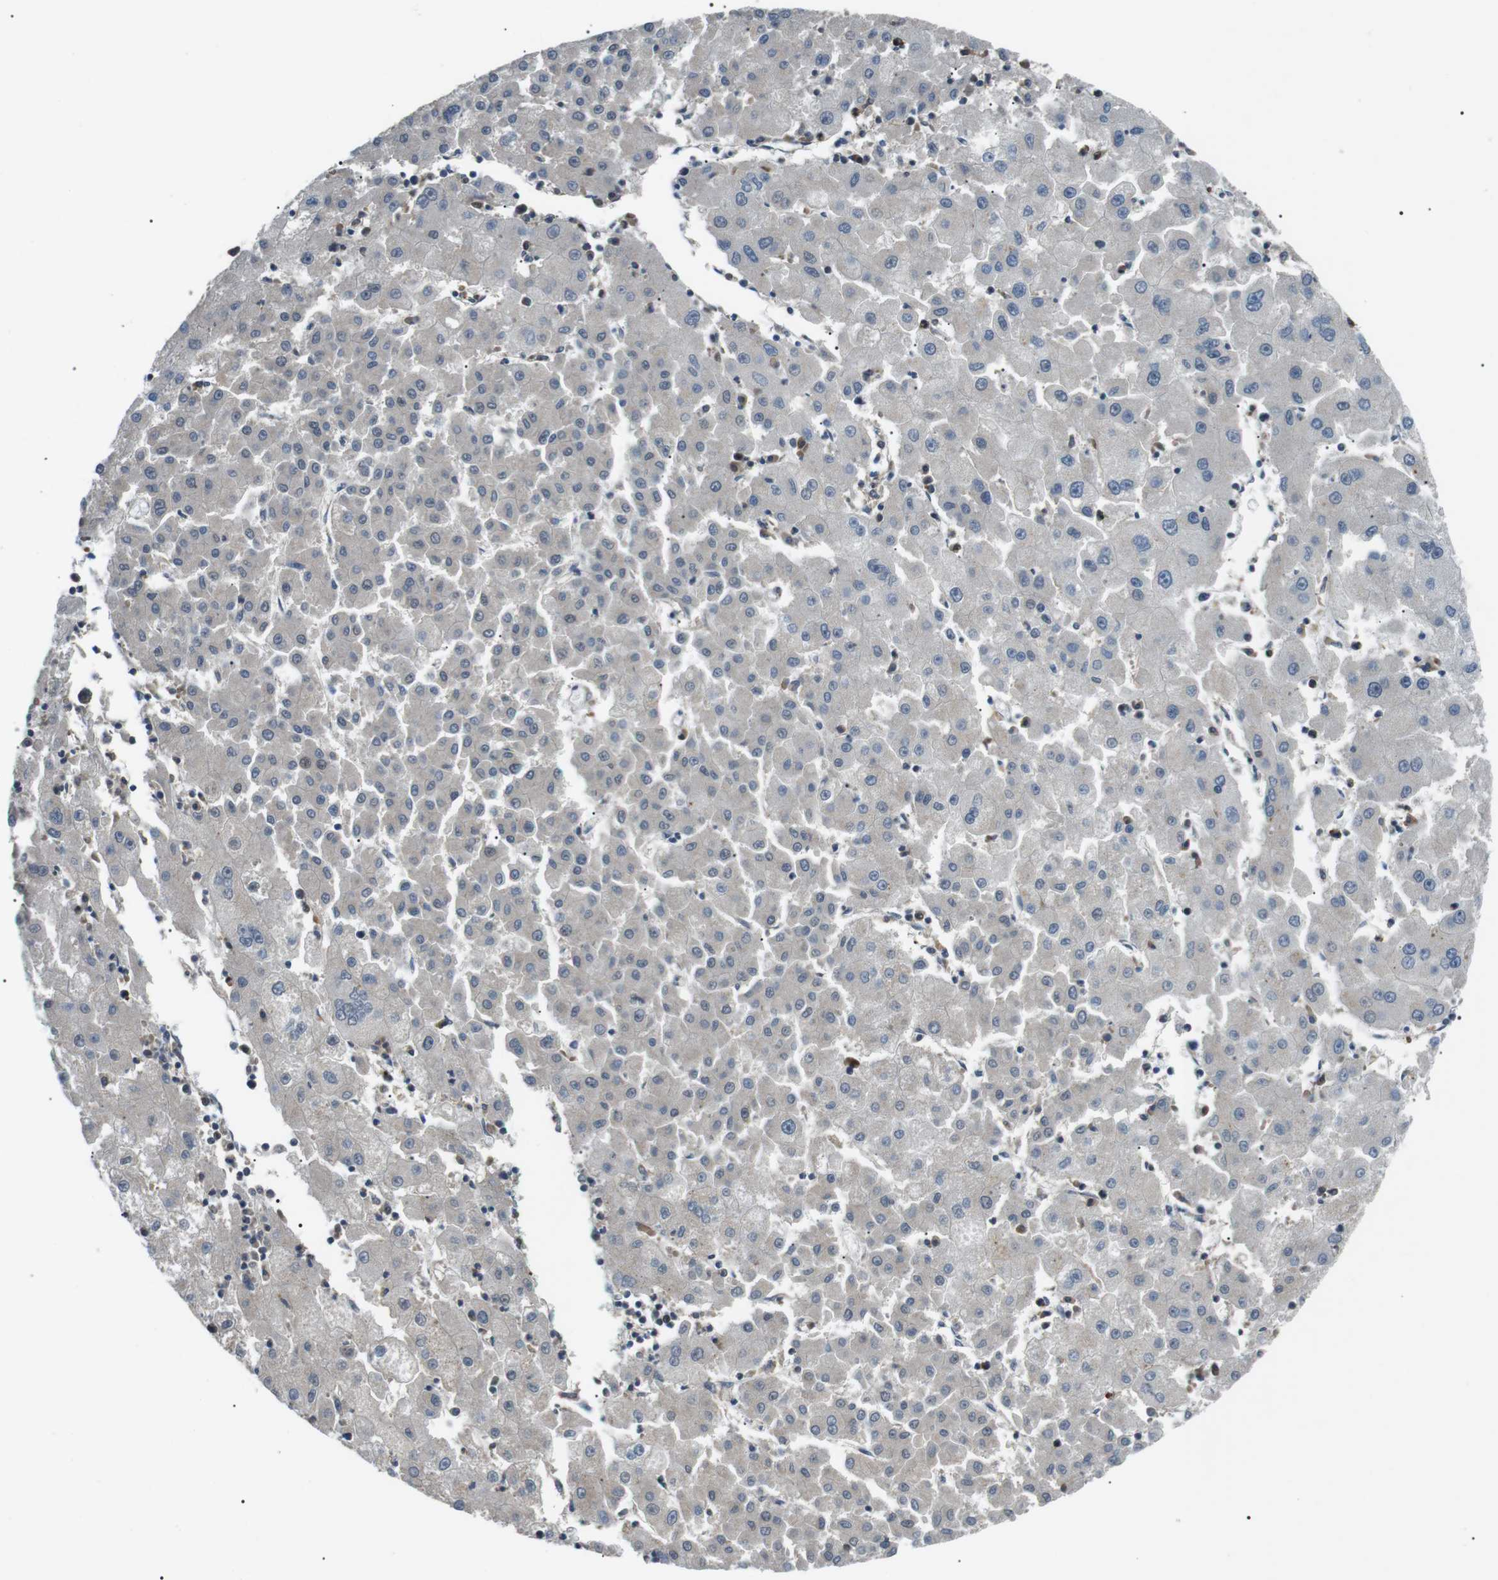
{"staining": {"intensity": "negative", "quantity": "none", "location": "none"}, "tissue": "liver cancer", "cell_type": "Tumor cells", "image_type": "cancer", "snomed": [{"axis": "morphology", "description": "Carcinoma, Hepatocellular, NOS"}, {"axis": "topography", "description": "Liver"}], "caption": "Tumor cells are negative for protein expression in human liver cancer (hepatocellular carcinoma).", "gene": "ORAI3", "patient": {"sex": "male", "age": 72}}